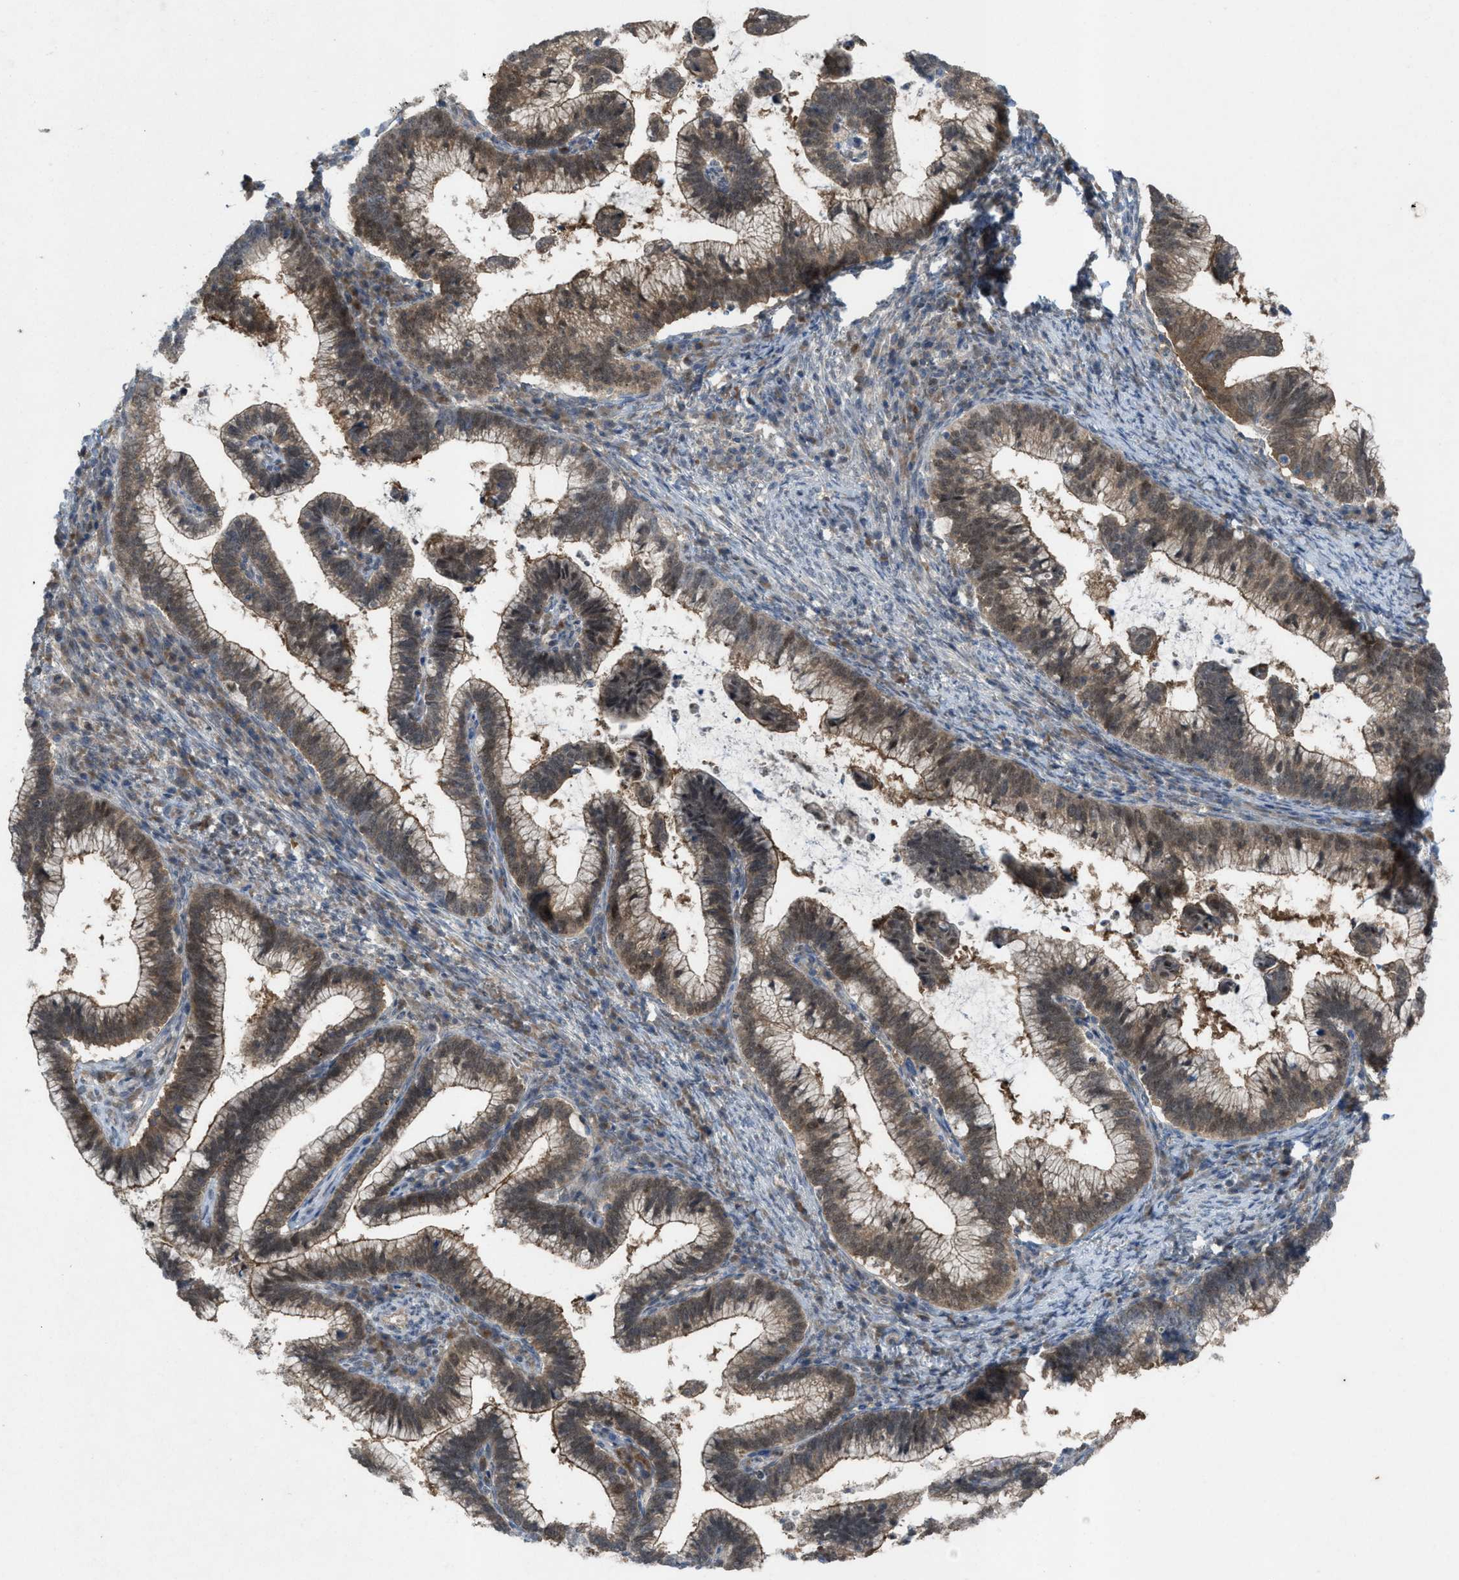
{"staining": {"intensity": "weak", "quantity": ">75%", "location": "cytoplasmic/membranous"}, "tissue": "cervical cancer", "cell_type": "Tumor cells", "image_type": "cancer", "snomed": [{"axis": "morphology", "description": "Adenocarcinoma, NOS"}, {"axis": "topography", "description": "Cervix"}], "caption": "Immunohistochemistry image of human cervical cancer (adenocarcinoma) stained for a protein (brown), which demonstrates low levels of weak cytoplasmic/membranous positivity in about >75% of tumor cells.", "gene": "PLAA", "patient": {"sex": "female", "age": 36}}